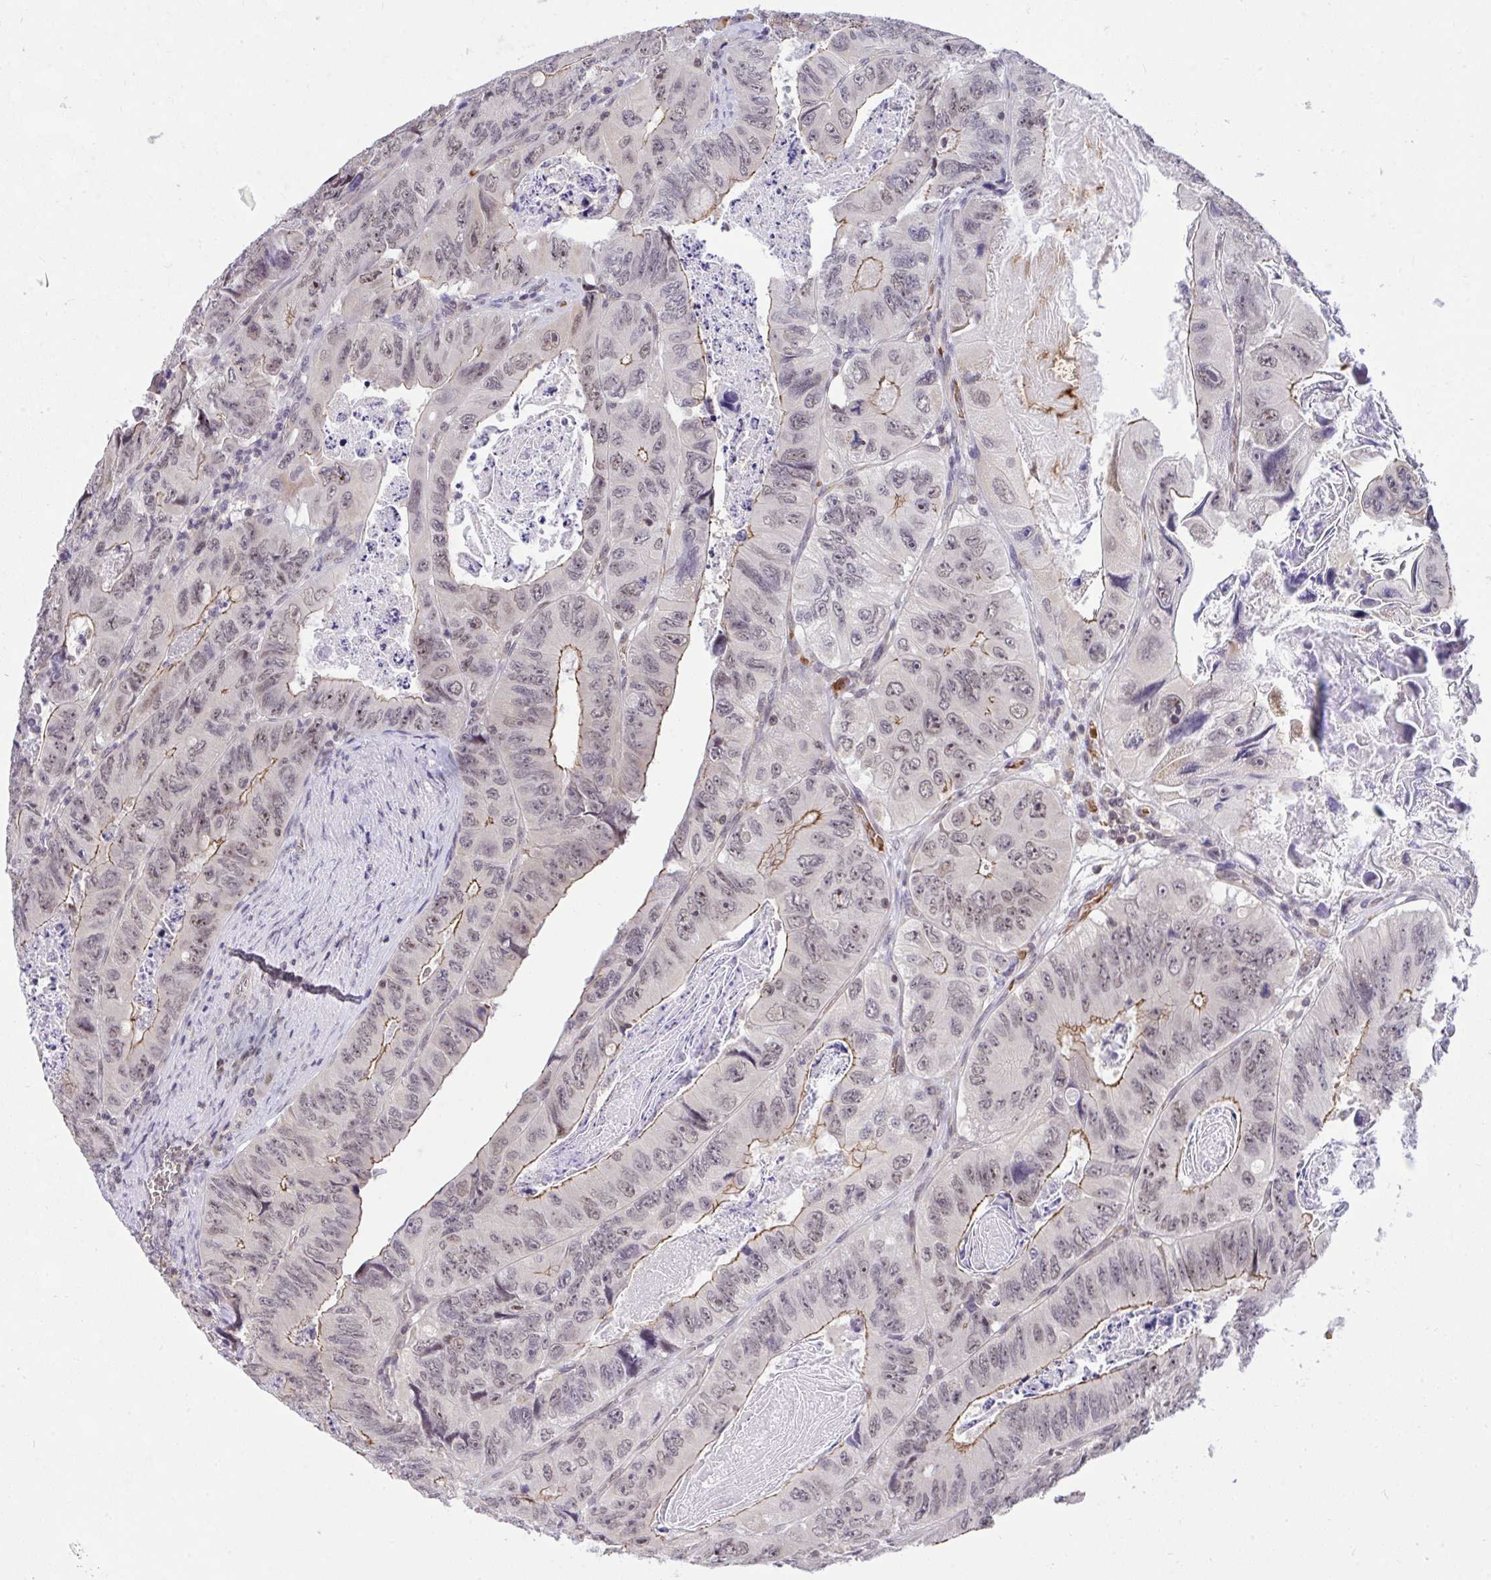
{"staining": {"intensity": "weak", "quantity": "<25%", "location": "cytoplasmic/membranous,nuclear"}, "tissue": "colorectal cancer", "cell_type": "Tumor cells", "image_type": "cancer", "snomed": [{"axis": "morphology", "description": "Adenocarcinoma, NOS"}, {"axis": "topography", "description": "Colon"}], "caption": "Protein analysis of colorectal cancer displays no significant positivity in tumor cells.", "gene": "PPP1CA", "patient": {"sex": "female", "age": 84}}